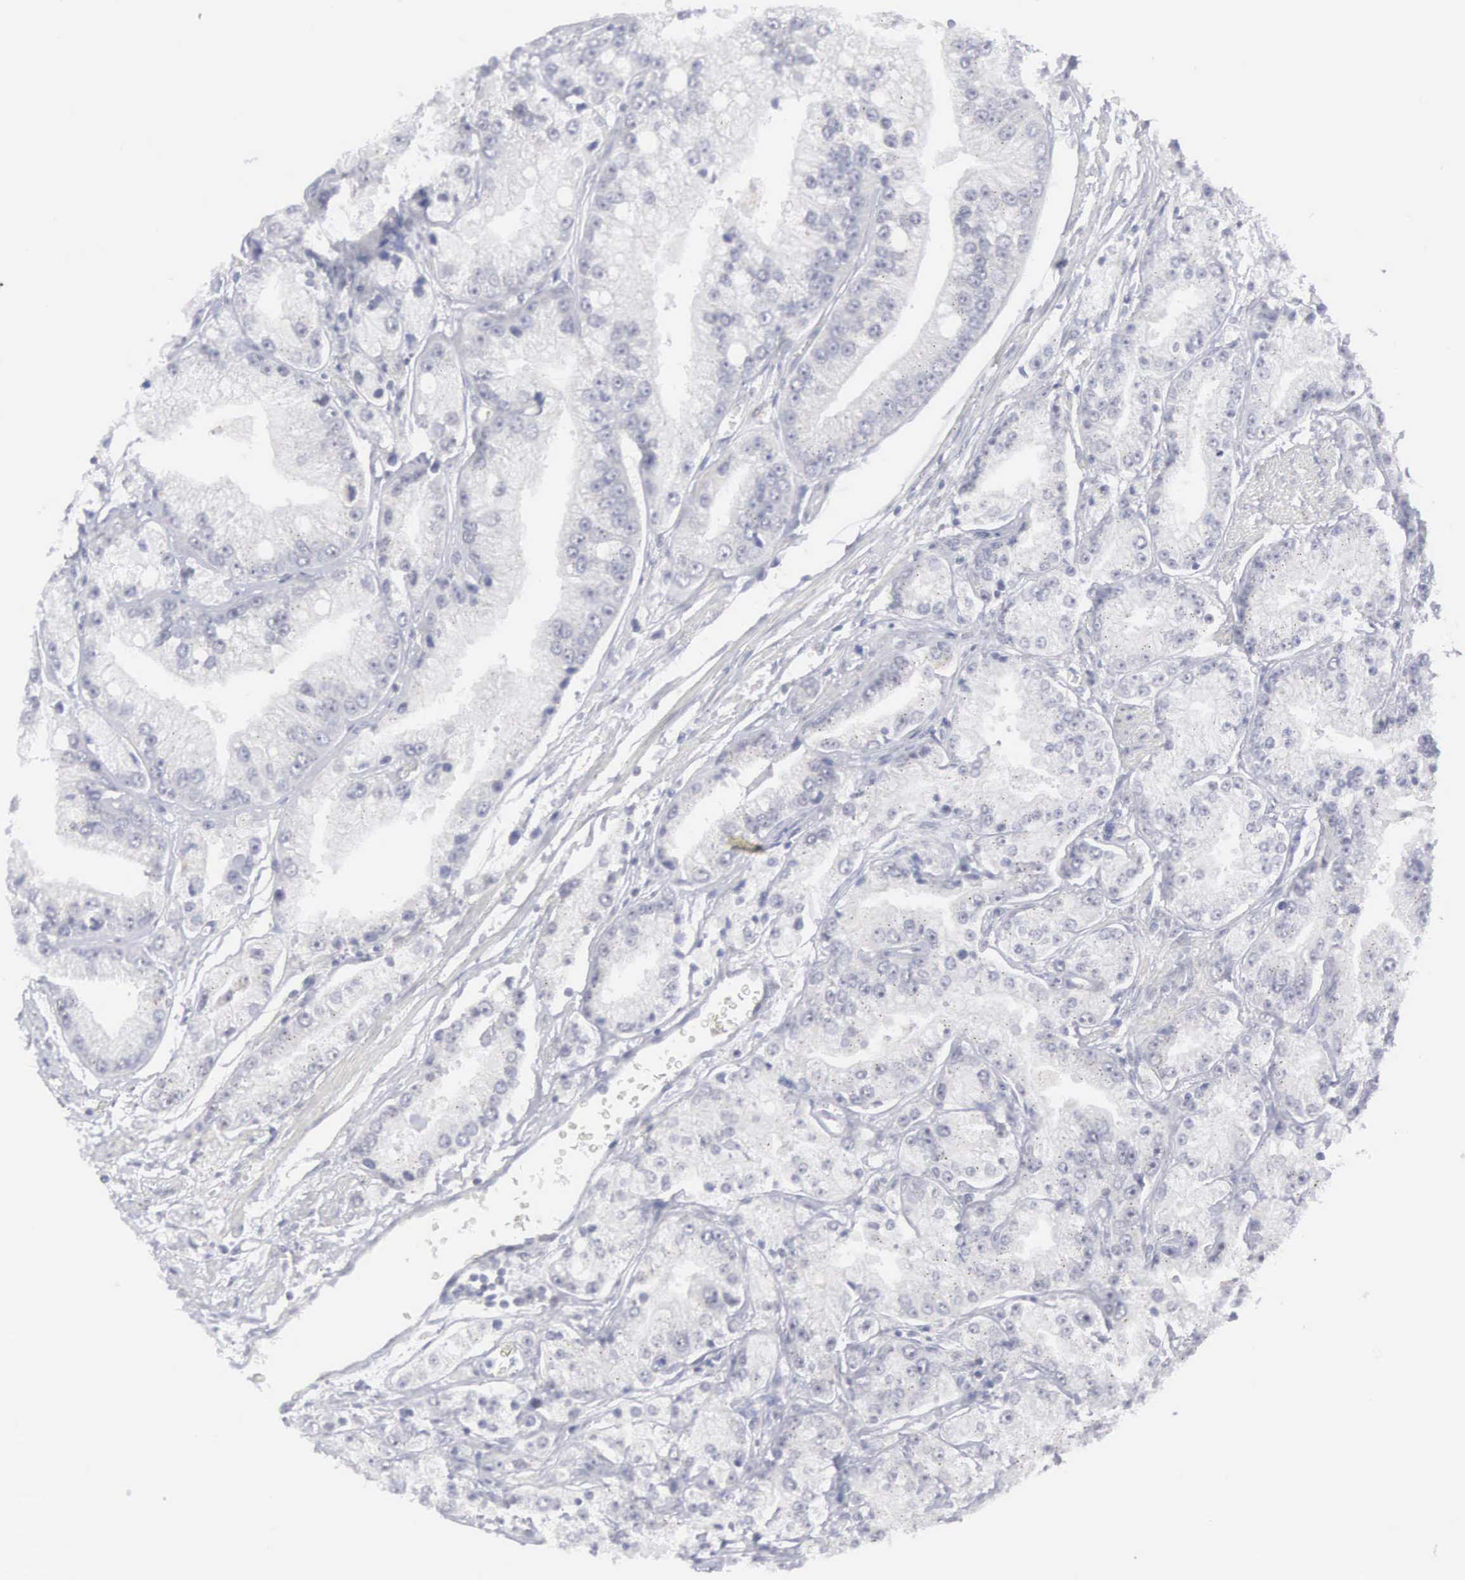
{"staining": {"intensity": "negative", "quantity": "none", "location": "none"}, "tissue": "prostate cancer", "cell_type": "Tumor cells", "image_type": "cancer", "snomed": [{"axis": "morphology", "description": "Adenocarcinoma, Medium grade"}, {"axis": "topography", "description": "Prostate"}], "caption": "Tumor cells are negative for brown protein staining in adenocarcinoma (medium-grade) (prostate). The staining is performed using DAB (3,3'-diaminobenzidine) brown chromogen with nuclei counter-stained in using hematoxylin.", "gene": "MNAT1", "patient": {"sex": "male", "age": 72}}